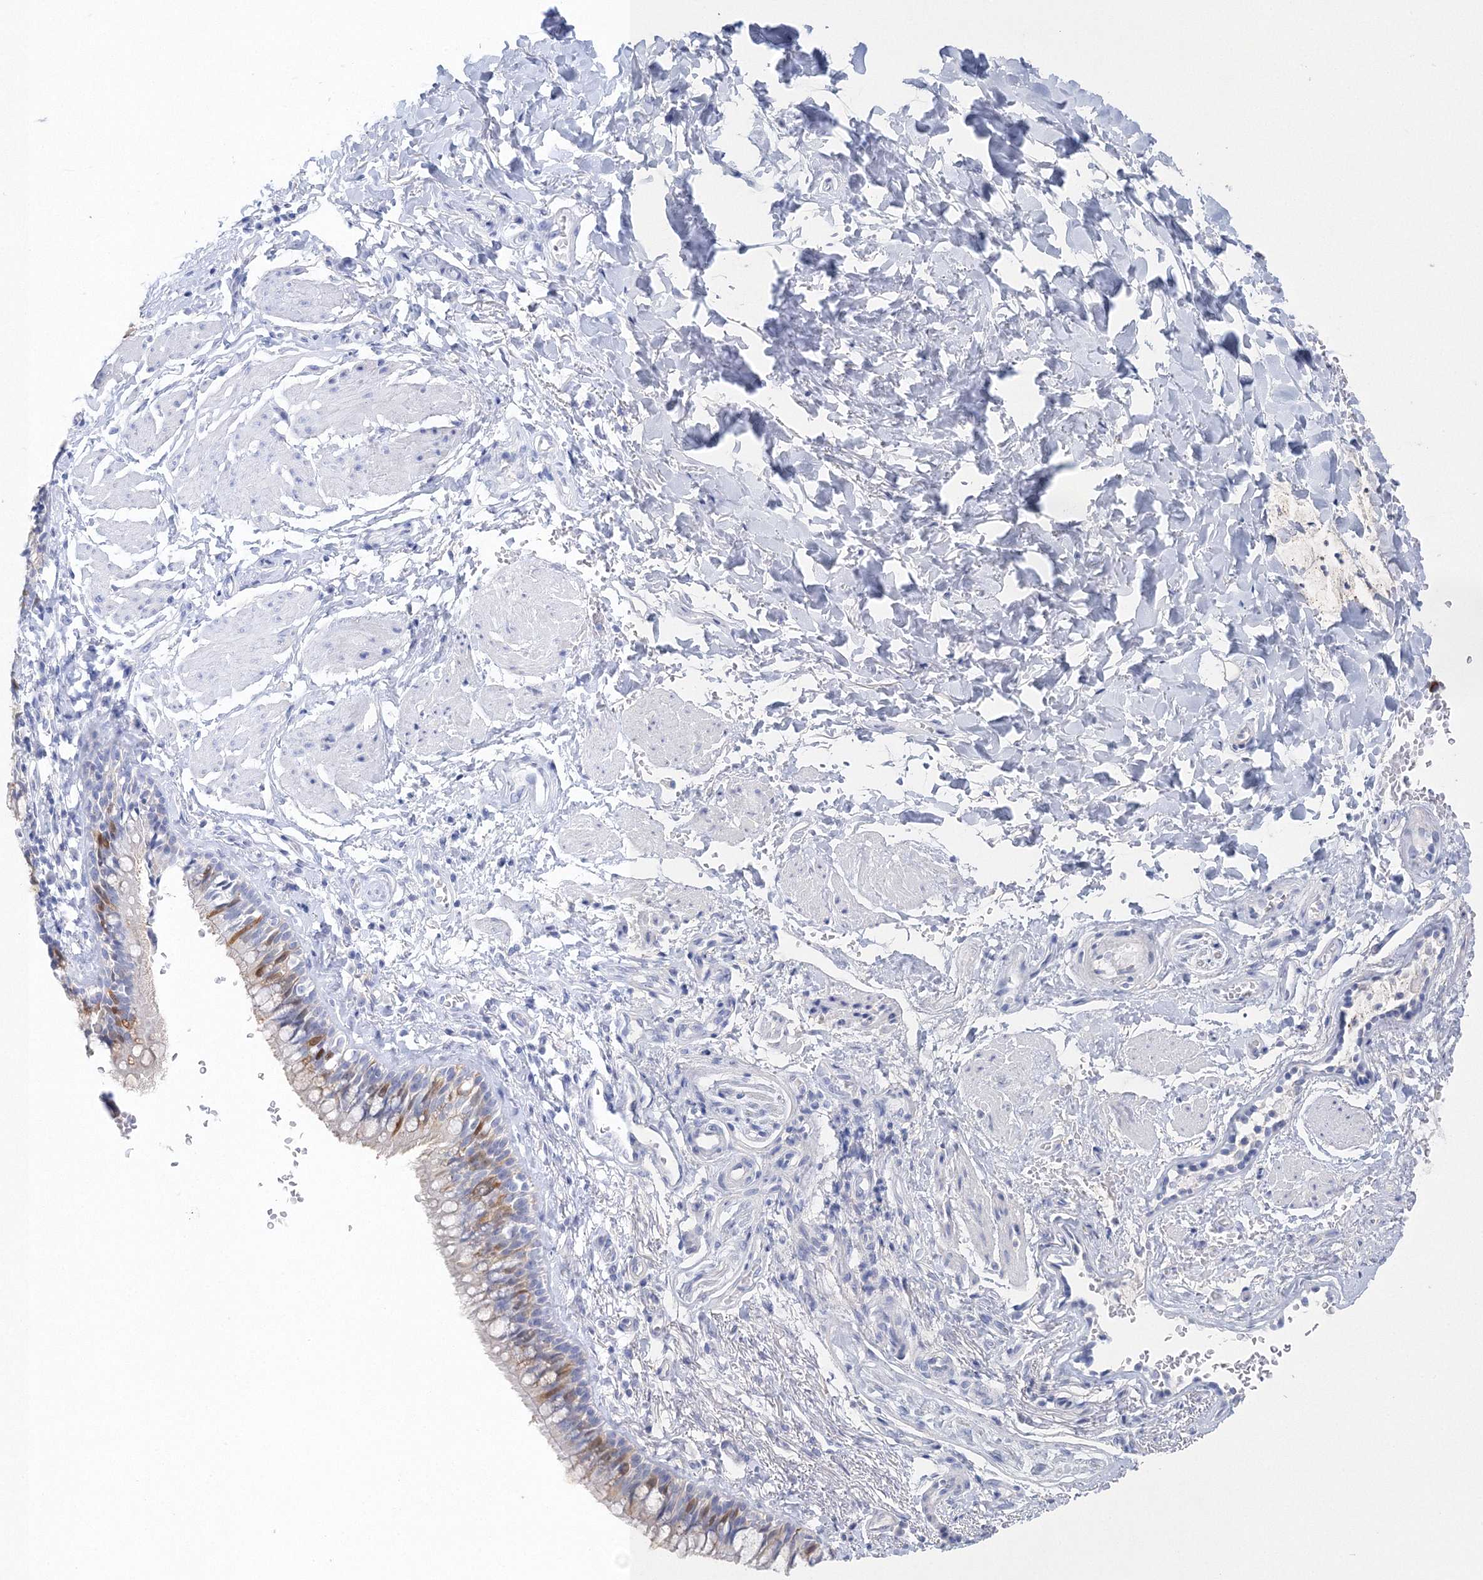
{"staining": {"intensity": "moderate", "quantity": "<25%", "location": "cytoplasmic/membranous"}, "tissue": "bronchus", "cell_type": "Respiratory epithelial cells", "image_type": "normal", "snomed": [{"axis": "morphology", "description": "Normal tissue, NOS"}, {"axis": "topography", "description": "Cartilage tissue"}, {"axis": "topography", "description": "Bronchus"}], "caption": "An immunohistochemistry photomicrograph of benign tissue is shown. Protein staining in brown shows moderate cytoplasmic/membranous positivity in bronchus within respiratory epithelial cells. (Brightfield microscopy of DAB IHC at high magnification).", "gene": "HMGCS1", "patient": {"sex": "female", "age": 36}}